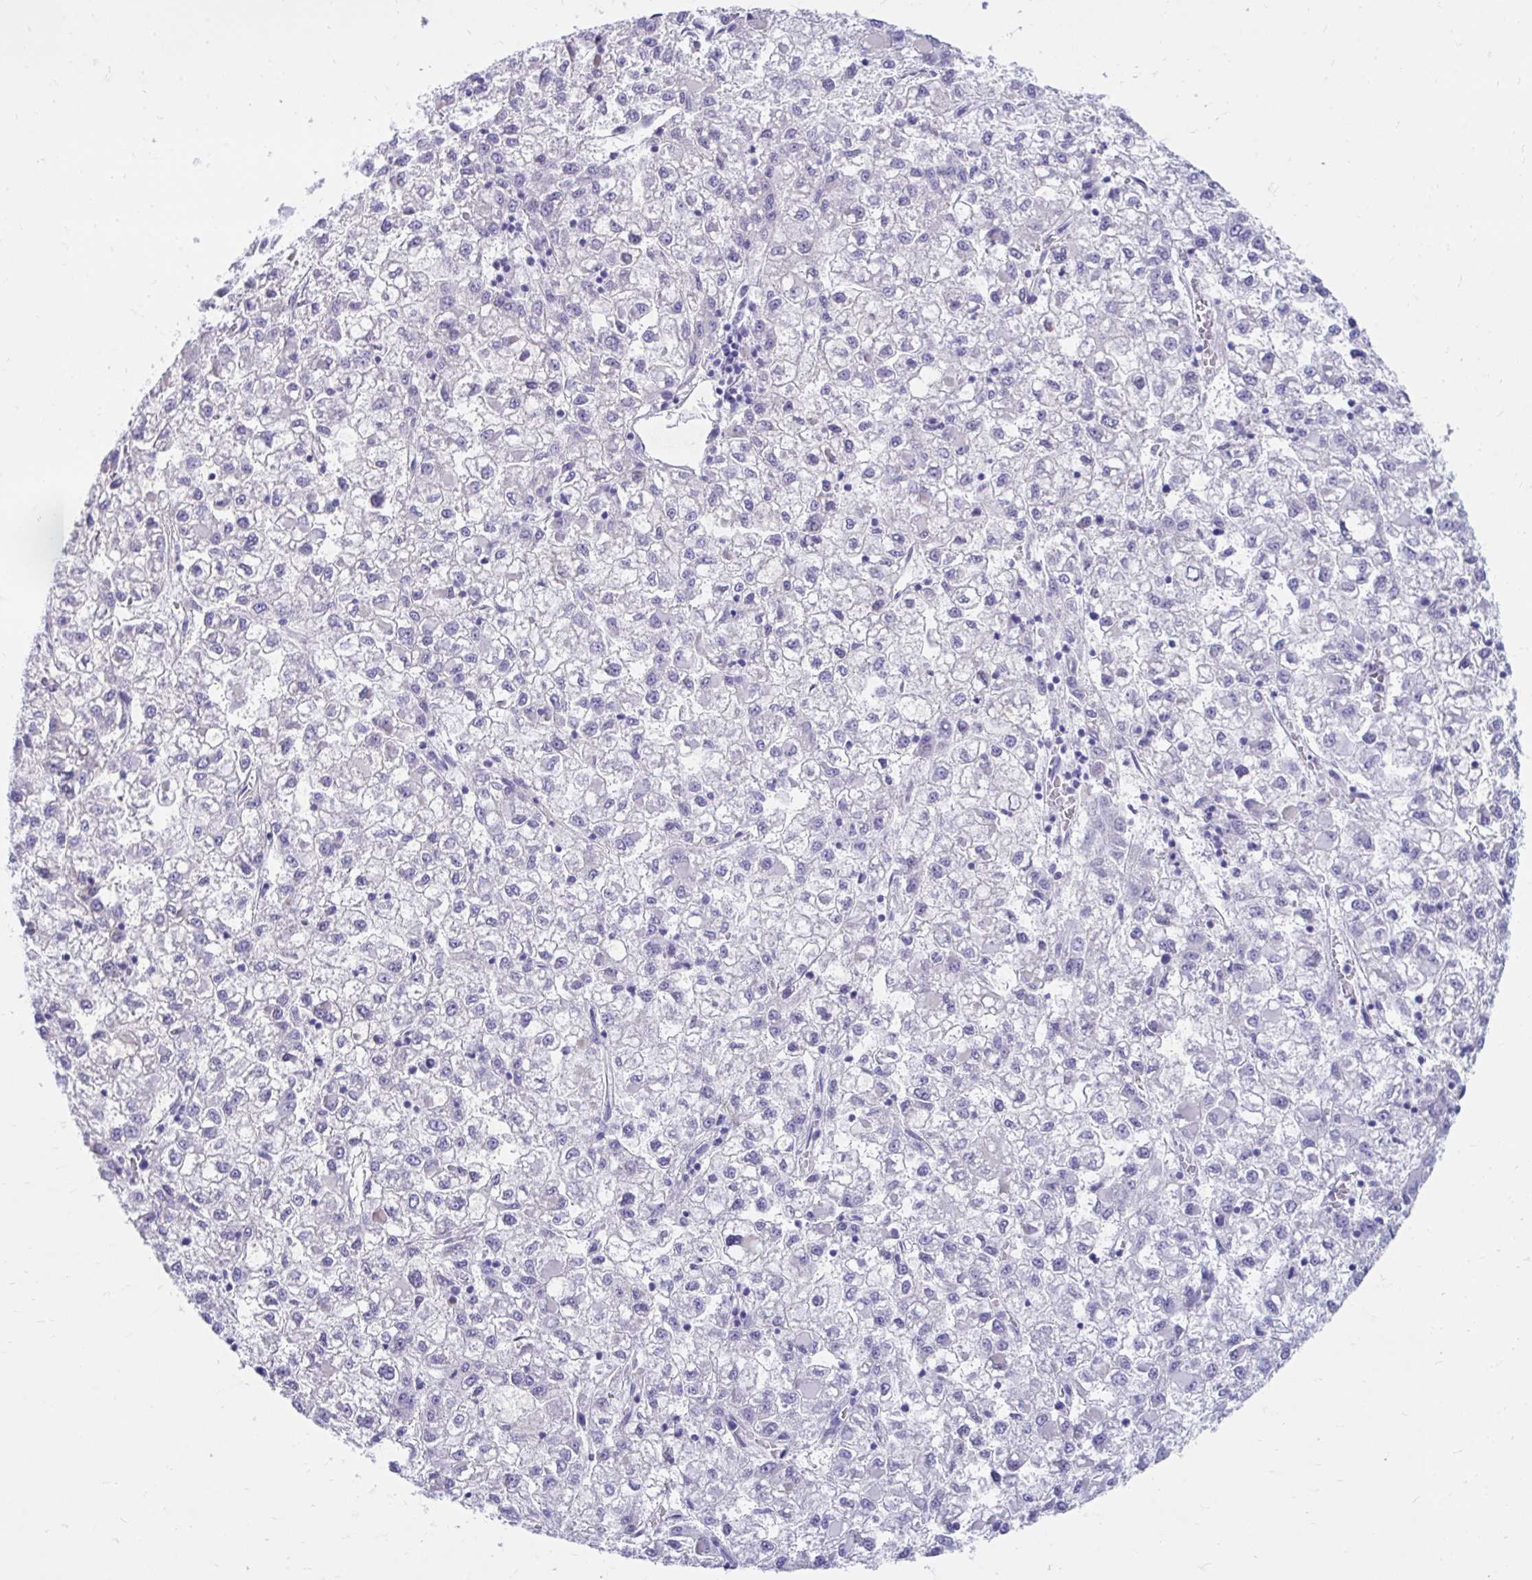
{"staining": {"intensity": "negative", "quantity": "none", "location": "none"}, "tissue": "liver cancer", "cell_type": "Tumor cells", "image_type": "cancer", "snomed": [{"axis": "morphology", "description": "Carcinoma, Hepatocellular, NOS"}, {"axis": "topography", "description": "Liver"}], "caption": "Tumor cells are negative for protein expression in human liver cancer (hepatocellular carcinoma).", "gene": "SMIM9", "patient": {"sex": "male", "age": 40}}